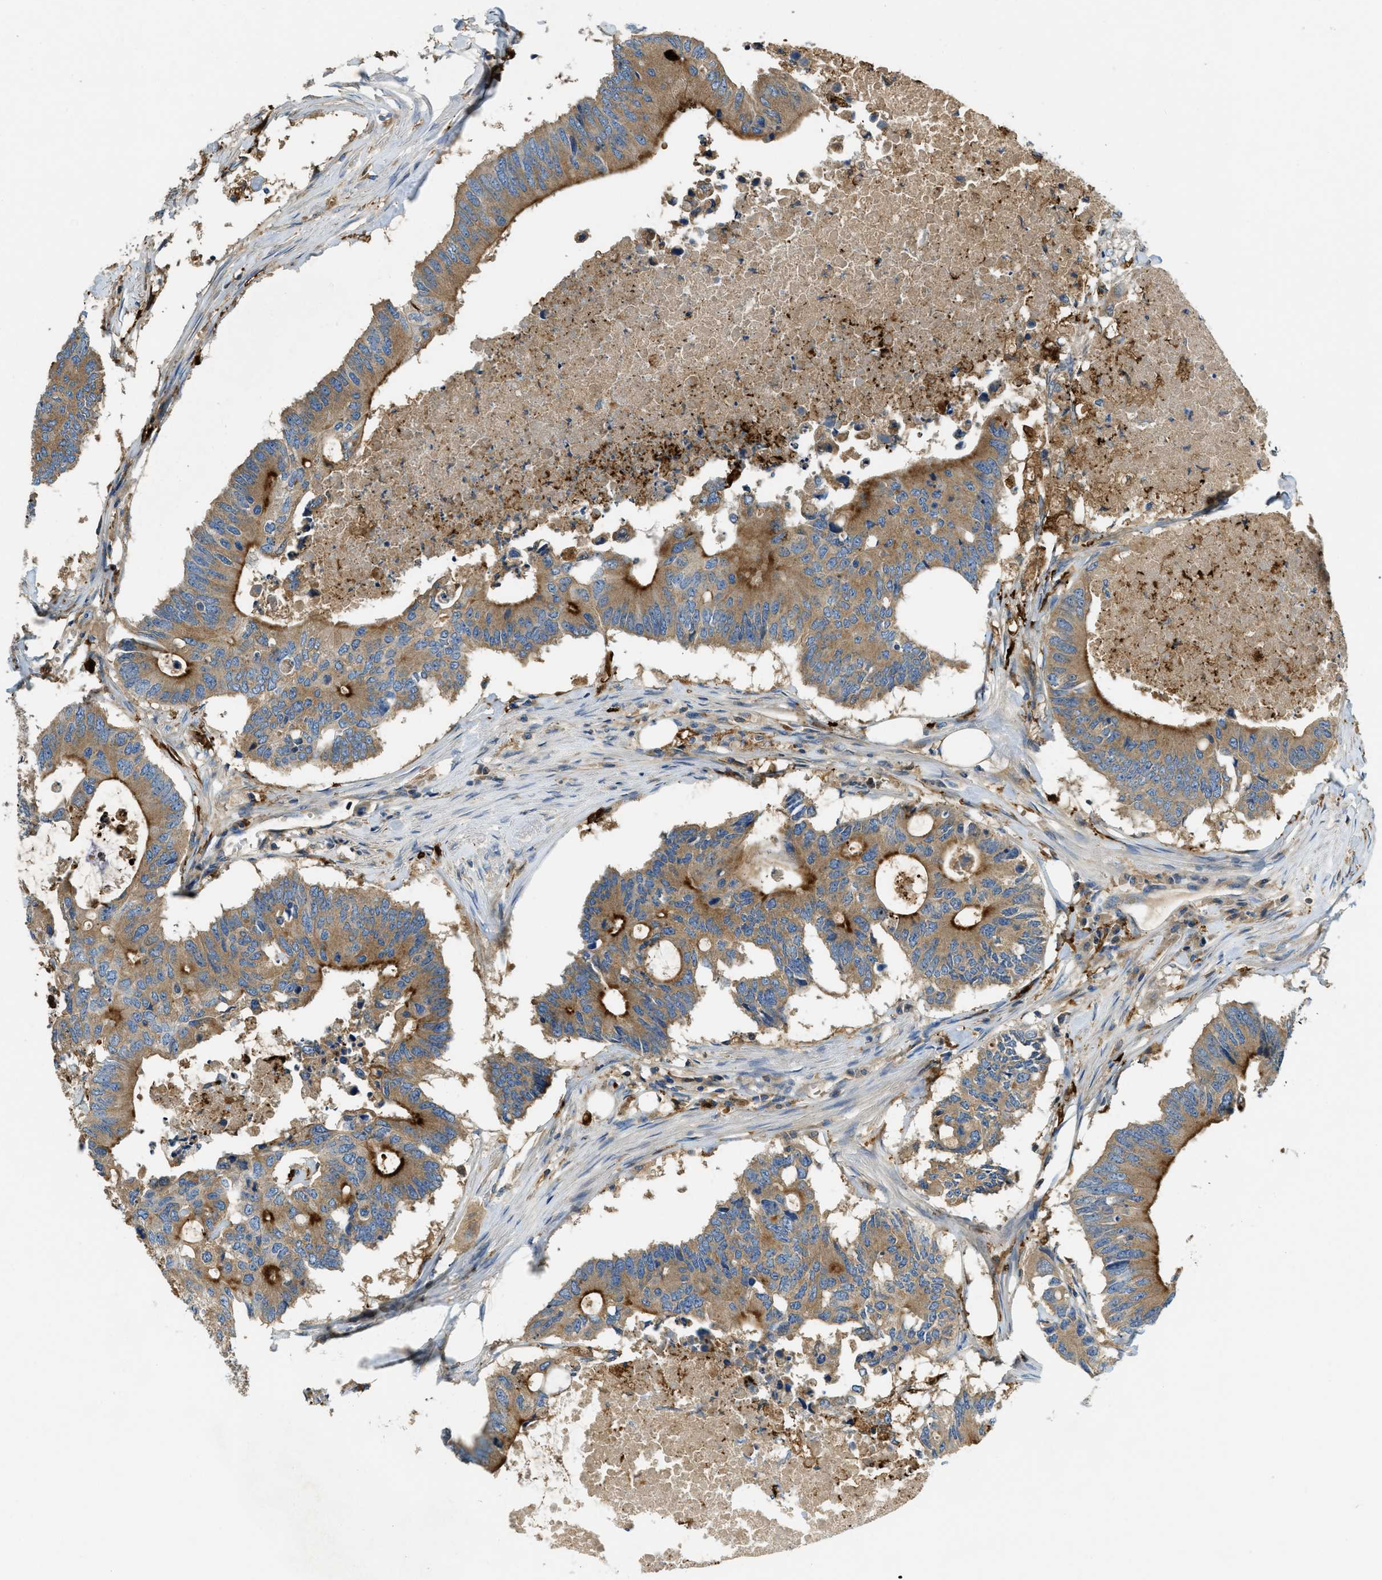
{"staining": {"intensity": "moderate", "quantity": ">75%", "location": "cytoplasmic/membranous"}, "tissue": "colorectal cancer", "cell_type": "Tumor cells", "image_type": "cancer", "snomed": [{"axis": "morphology", "description": "Adenocarcinoma, NOS"}, {"axis": "topography", "description": "Colon"}], "caption": "Immunohistochemical staining of colorectal adenocarcinoma shows medium levels of moderate cytoplasmic/membranous staining in about >75% of tumor cells.", "gene": "RFFL", "patient": {"sex": "male", "age": 71}}